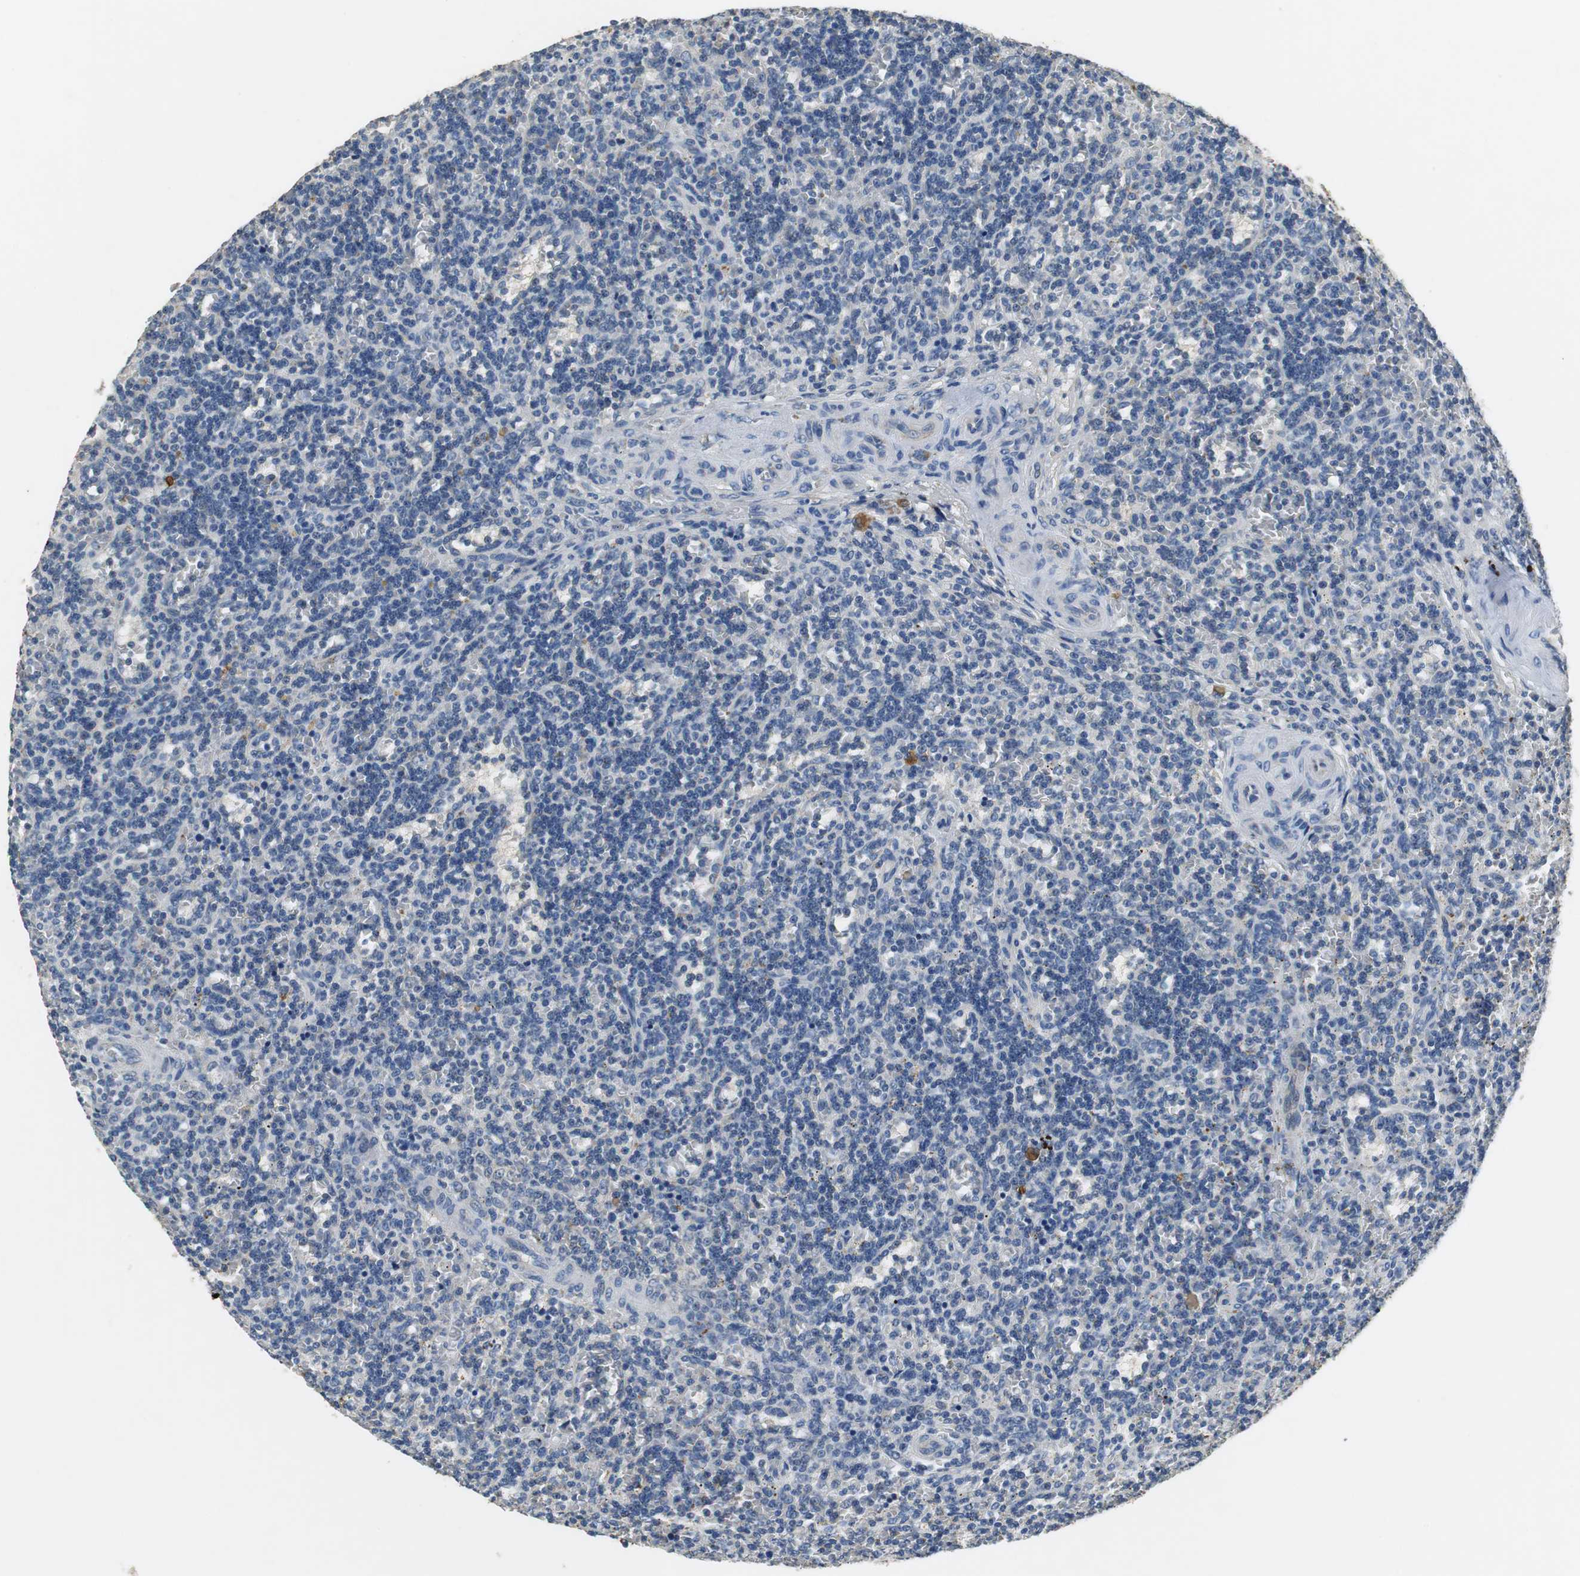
{"staining": {"intensity": "negative", "quantity": "none", "location": "none"}, "tissue": "lymphoma", "cell_type": "Tumor cells", "image_type": "cancer", "snomed": [{"axis": "morphology", "description": "Malignant lymphoma, non-Hodgkin's type, Low grade"}, {"axis": "topography", "description": "Spleen"}], "caption": "High magnification brightfield microscopy of lymphoma stained with DAB (brown) and counterstained with hematoxylin (blue): tumor cells show no significant staining.", "gene": "MTIF2", "patient": {"sex": "male", "age": 73}}